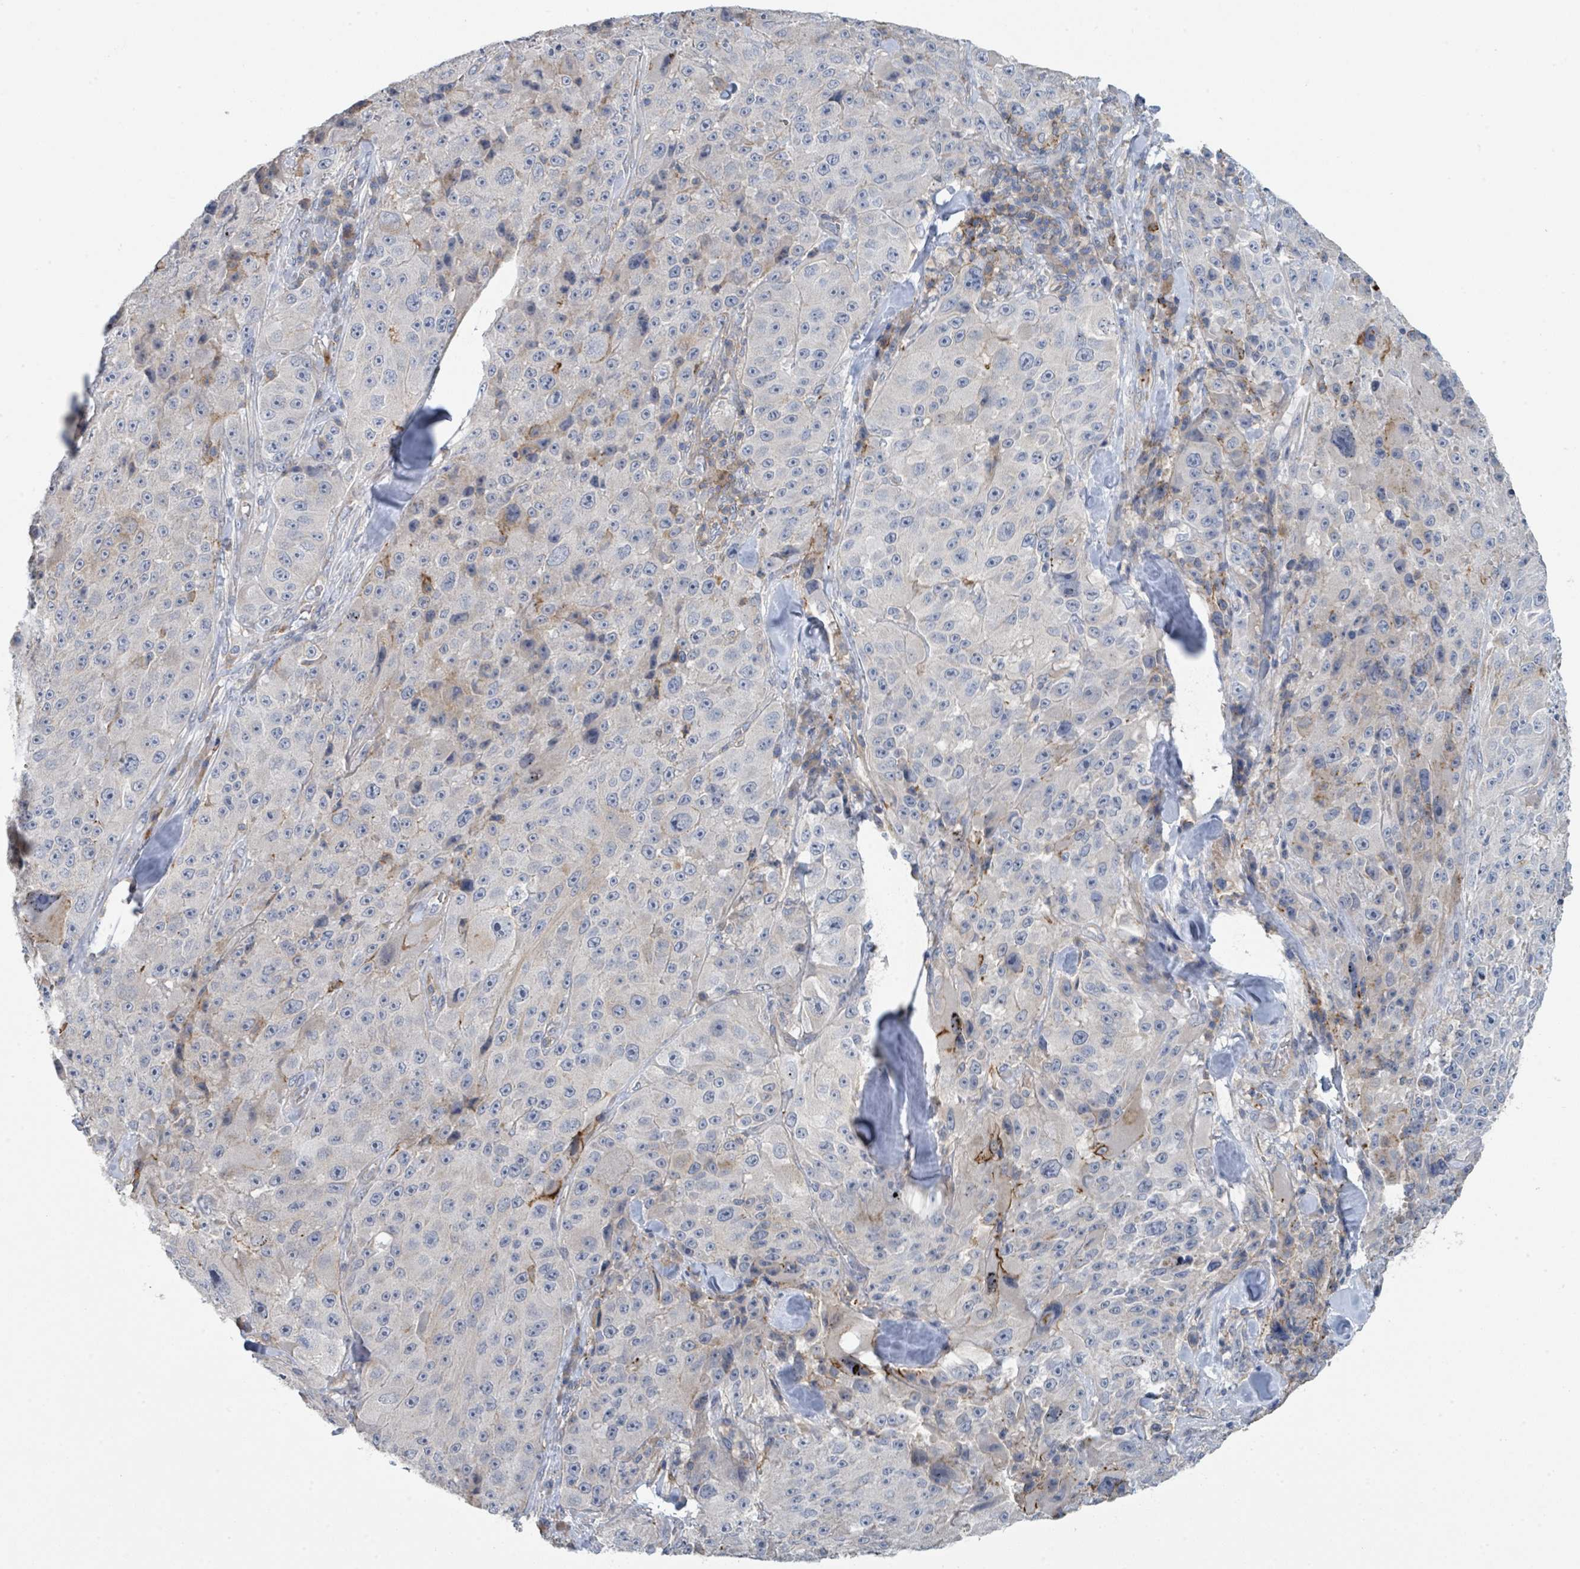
{"staining": {"intensity": "negative", "quantity": "none", "location": "none"}, "tissue": "melanoma", "cell_type": "Tumor cells", "image_type": "cancer", "snomed": [{"axis": "morphology", "description": "Malignant melanoma, Metastatic site"}, {"axis": "topography", "description": "Lymph node"}], "caption": "Melanoma was stained to show a protein in brown. There is no significant positivity in tumor cells. (DAB IHC, high magnification).", "gene": "LRRC42", "patient": {"sex": "male", "age": 62}}